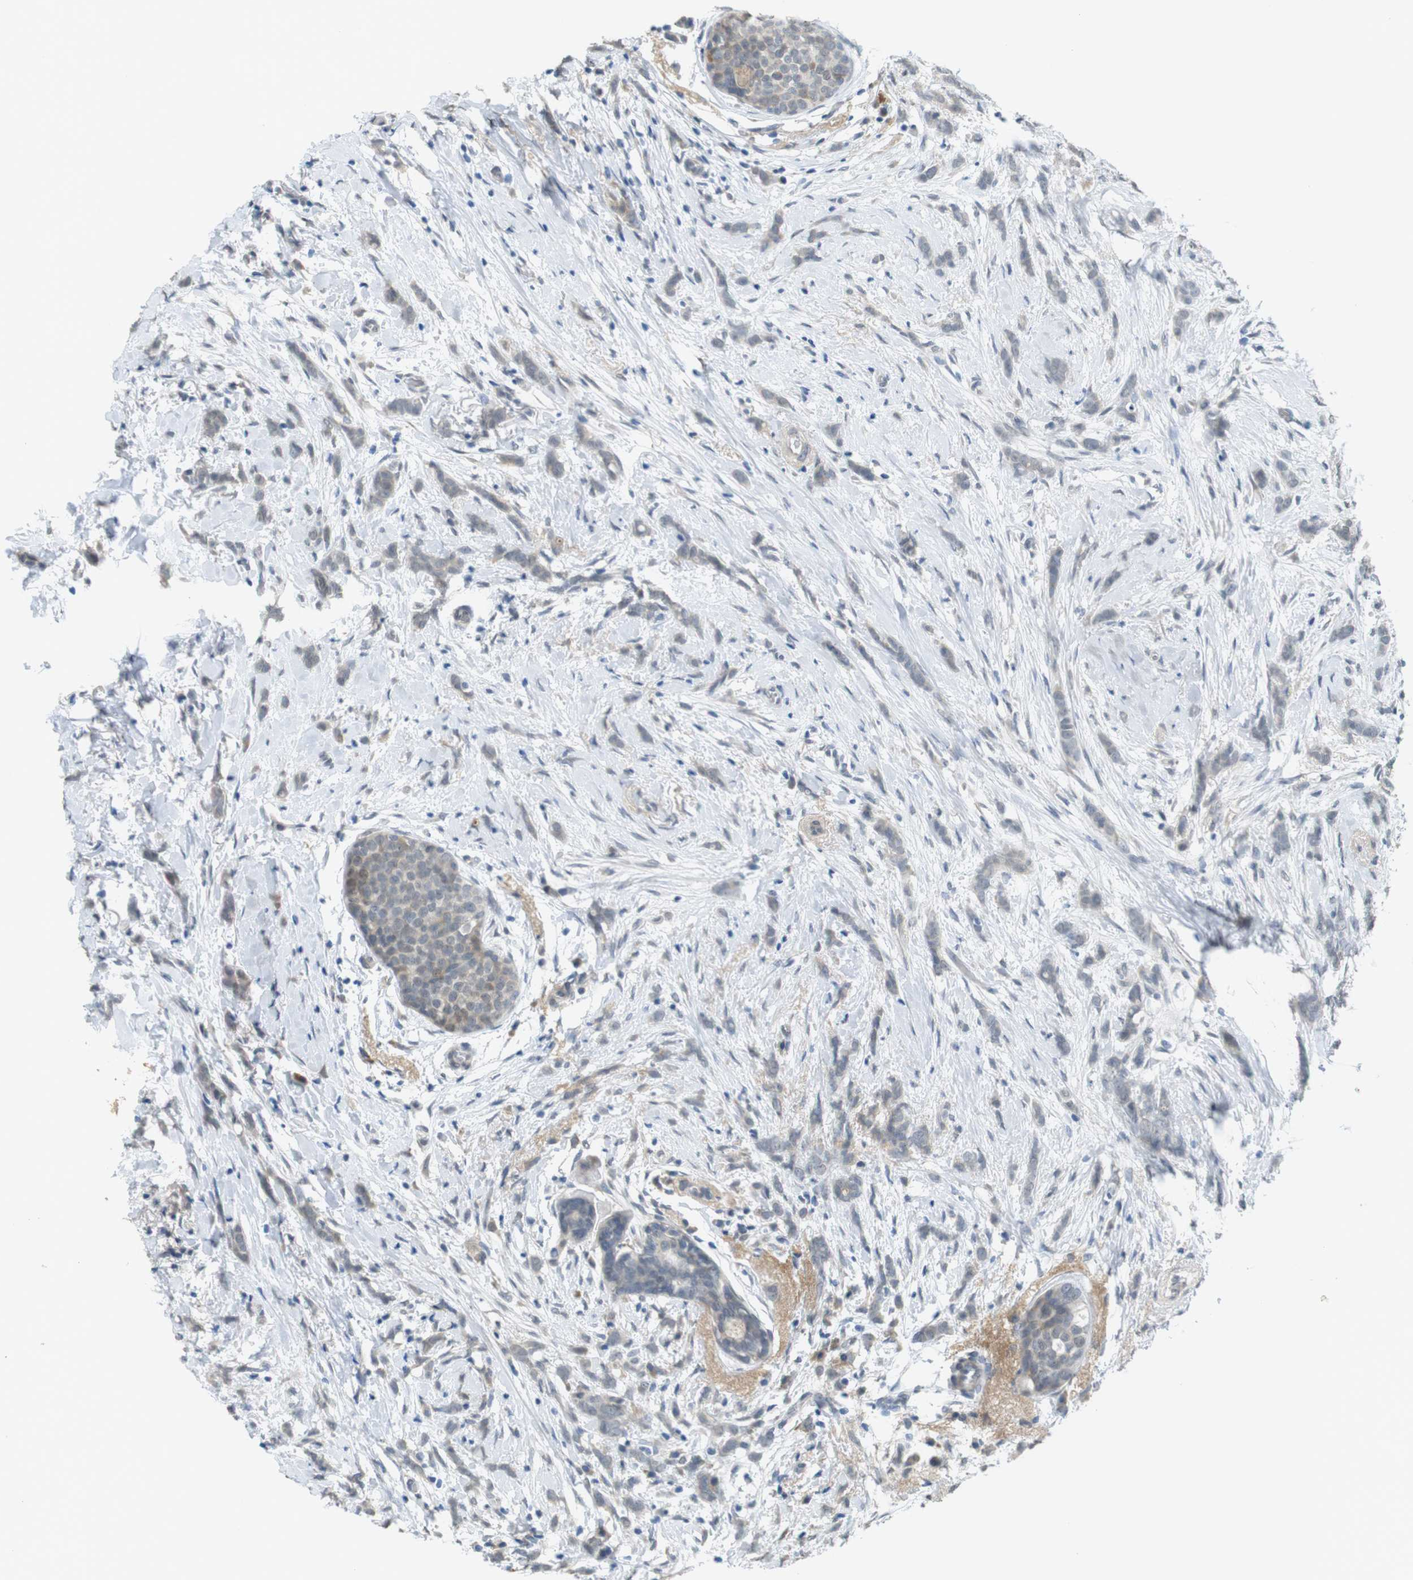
{"staining": {"intensity": "negative", "quantity": "none", "location": "none"}, "tissue": "breast cancer", "cell_type": "Tumor cells", "image_type": "cancer", "snomed": [{"axis": "morphology", "description": "Lobular carcinoma, in situ"}, {"axis": "morphology", "description": "Lobular carcinoma"}, {"axis": "topography", "description": "Breast"}], "caption": "This histopathology image is of breast cancer stained with IHC to label a protein in brown with the nuclei are counter-stained blue. There is no expression in tumor cells.", "gene": "FZD10", "patient": {"sex": "female", "age": 41}}